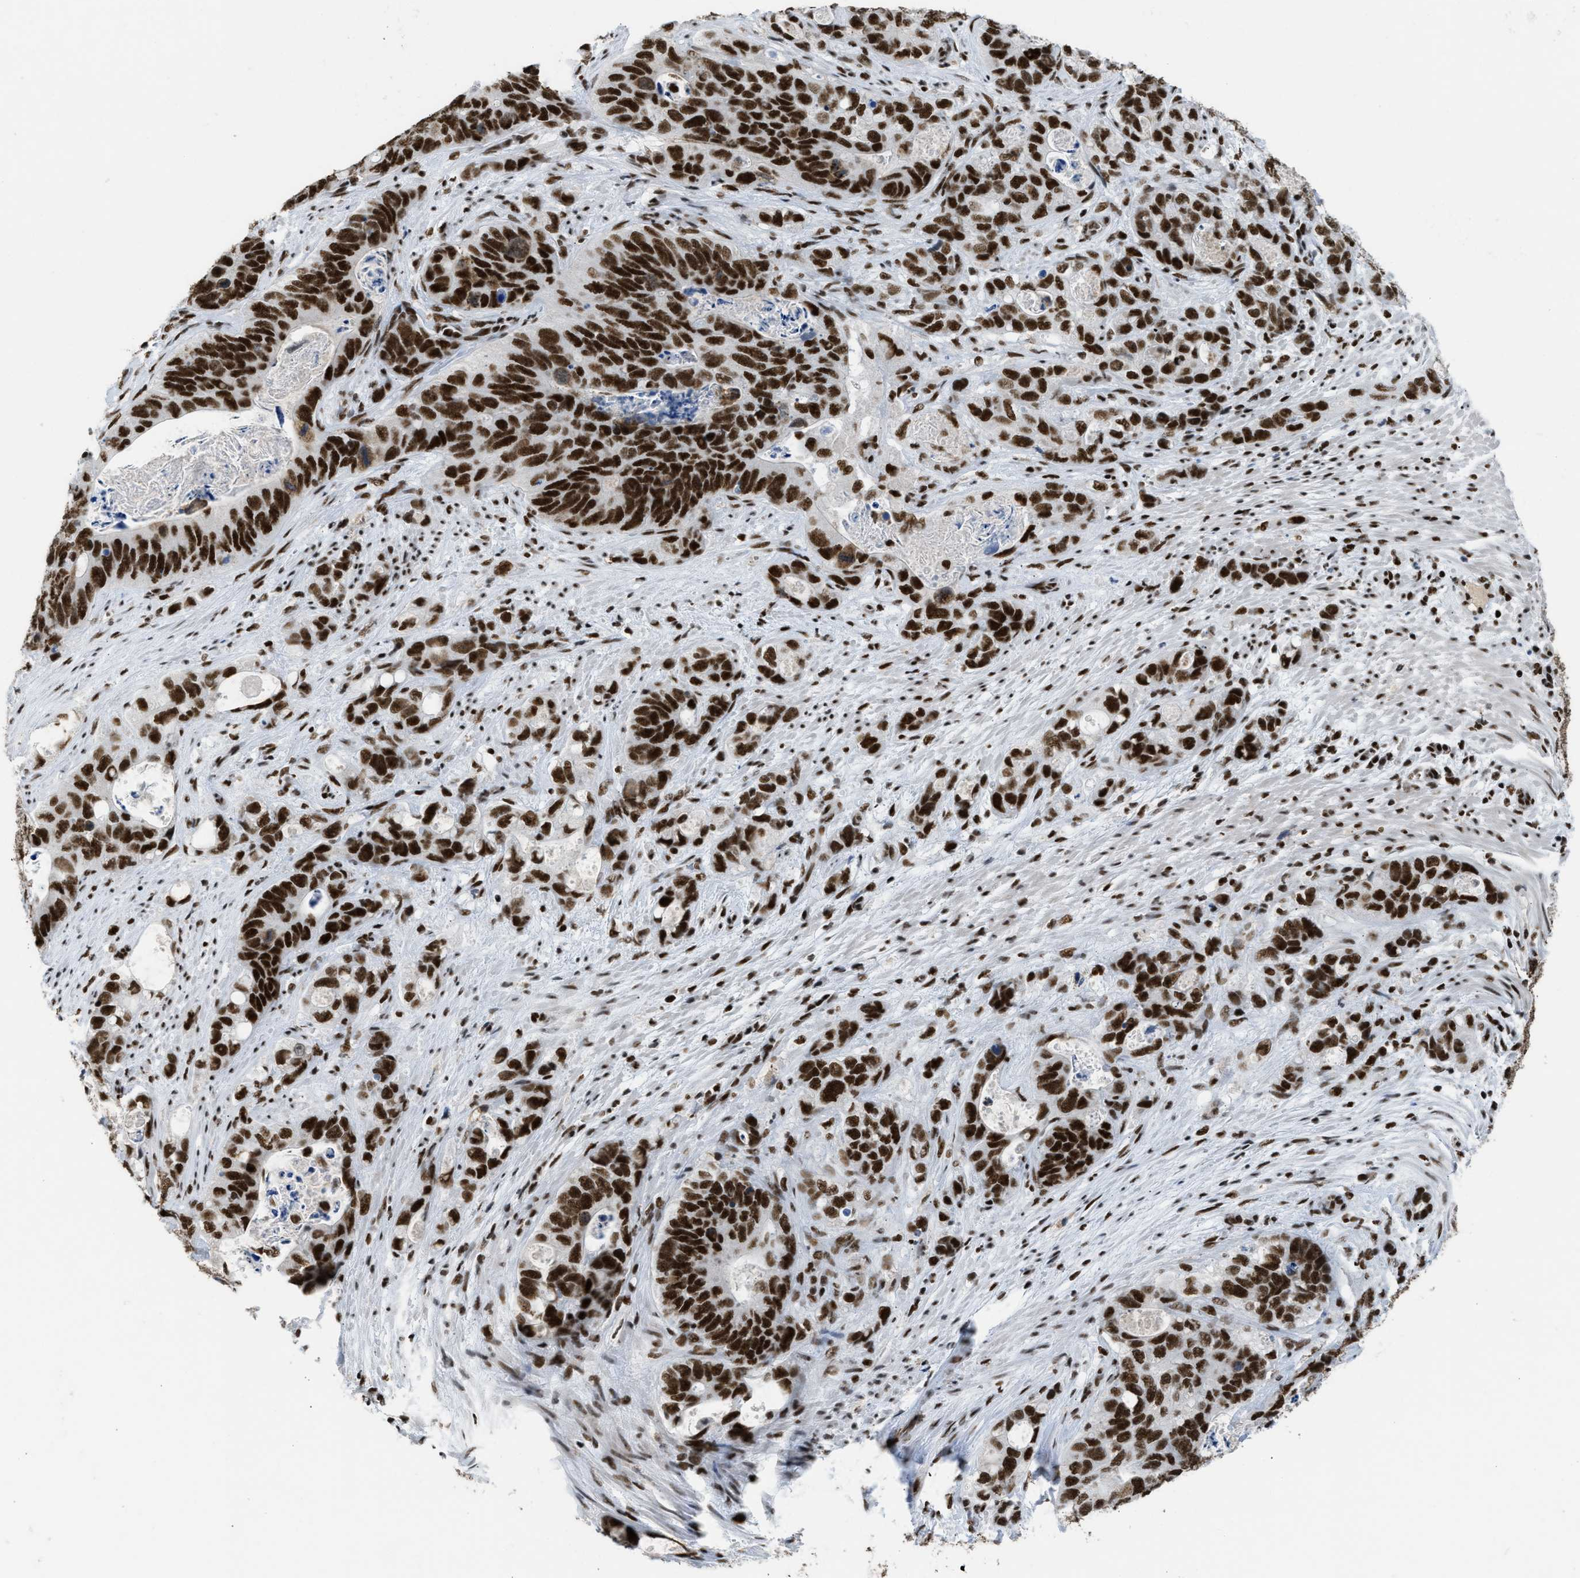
{"staining": {"intensity": "strong", "quantity": ">75%", "location": "nuclear"}, "tissue": "stomach cancer", "cell_type": "Tumor cells", "image_type": "cancer", "snomed": [{"axis": "morphology", "description": "Normal tissue, NOS"}, {"axis": "morphology", "description": "Adenocarcinoma, NOS"}, {"axis": "topography", "description": "Stomach"}], "caption": "Protein analysis of adenocarcinoma (stomach) tissue reveals strong nuclear positivity in approximately >75% of tumor cells.", "gene": "SCAF4", "patient": {"sex": "female", "age": 89}}